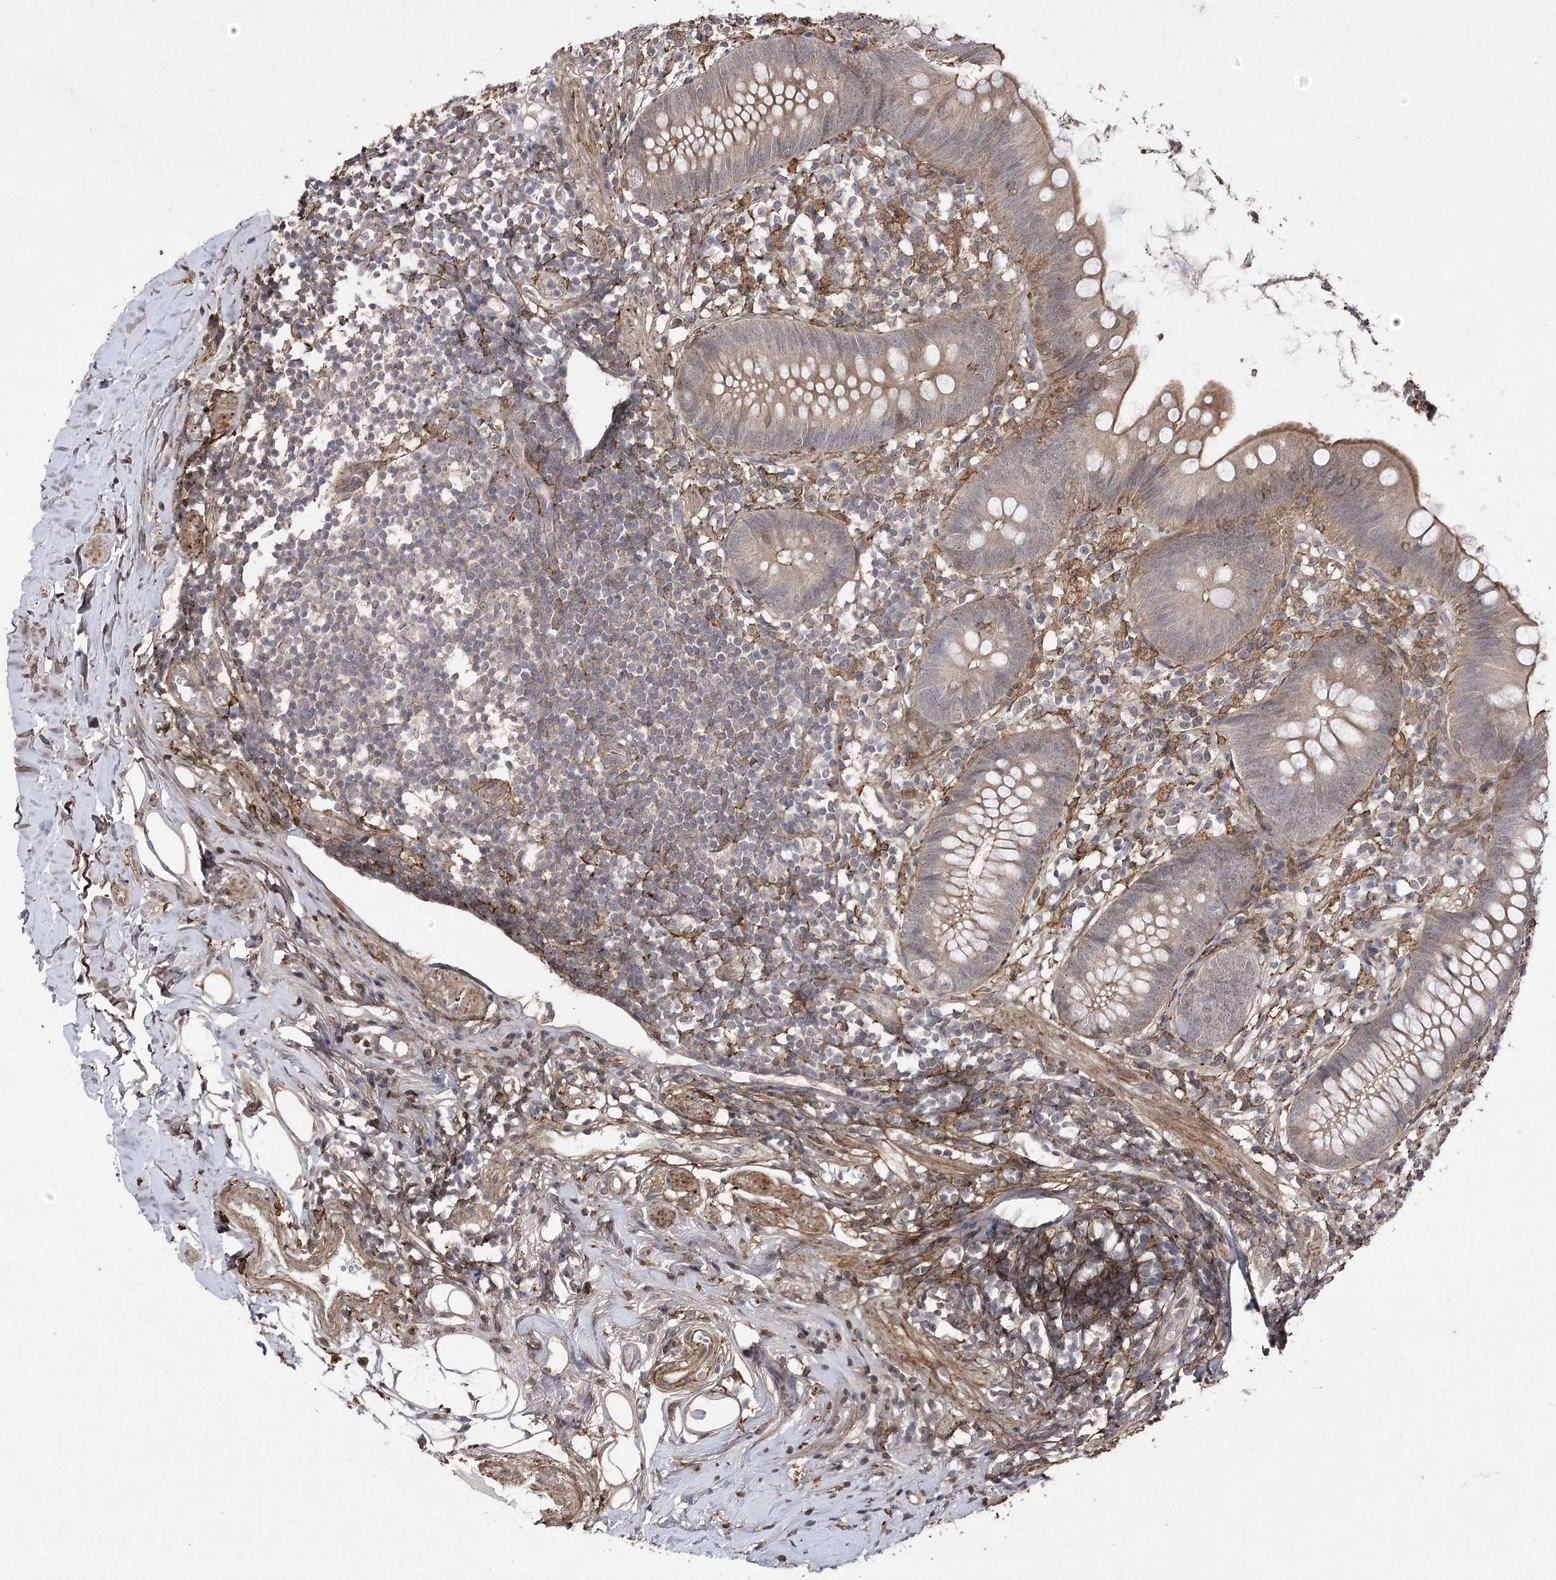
{"staining": {"intensity": "weak", "quantity": "25%-75%", "location": "cytoplasmic/membranous"}, "tissue": "appendix", "cell_type": "Glandular cells", "image_type": "normal", "snomed": [{"axis": "morphology", "description": "Normal tissue, NOS"}, {"axis": "topography", "description": "Appendix"}], "caption": "Immunohistochemical staining of benign appendix demonstrates low levels of weak cytoplasmic/membranous expression in about 25%-75% of glandular cells.", "gene": "OBSL1", "patient": {"sex": "female", "age": 62}}